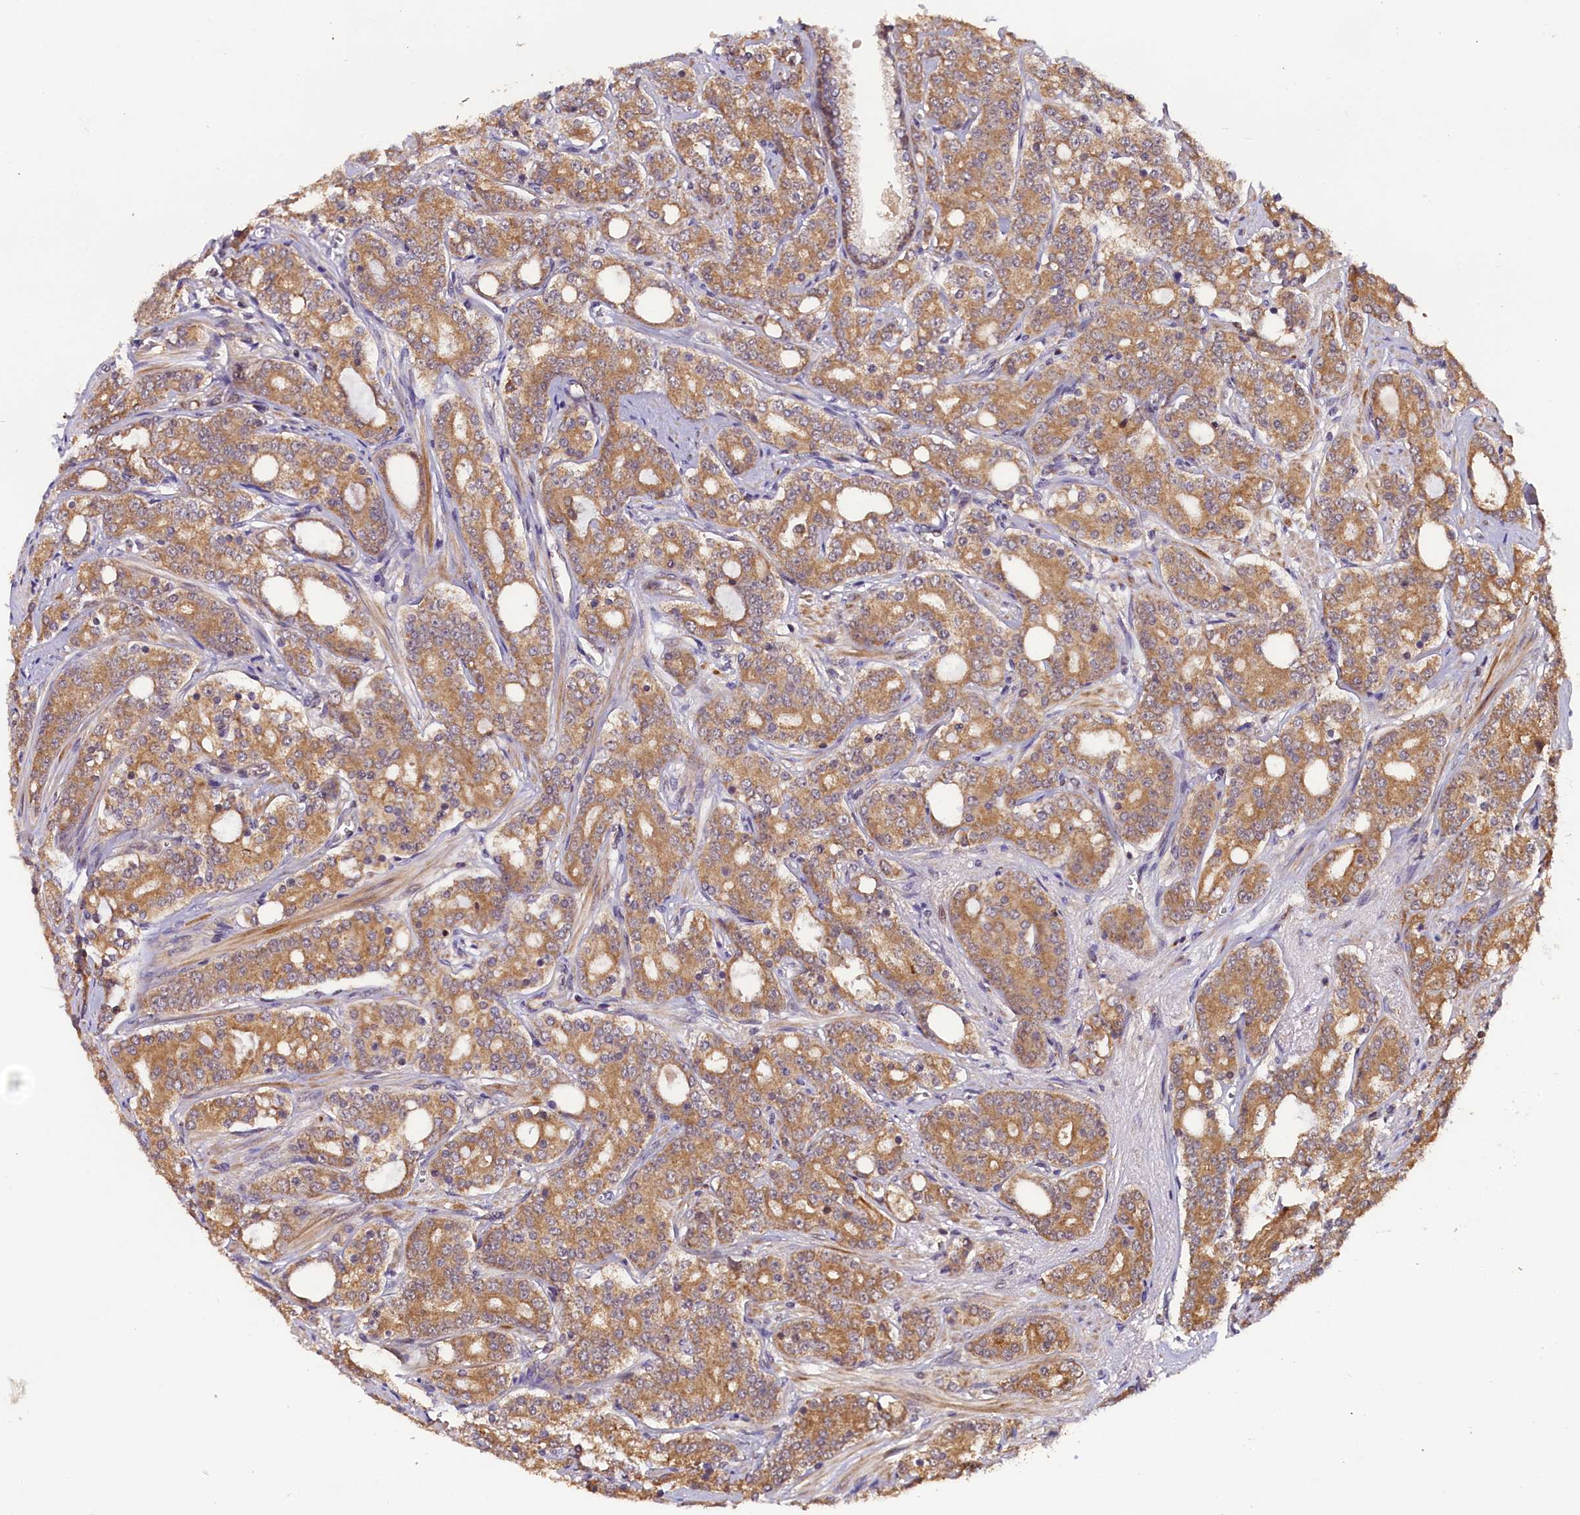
{"staining": {"intensity": "moderate", "quantity": ">75%", "location": "cytoplasmic/membranous"}, "tissue": "prostate cancer", "cell_type": "Tumor cells", "image_type": "cancer", "snomed": [{"axis": "morphology", "description": "Adenocarcinoma, High grade"}, {"axis": "topography", "description": "Prostate"}], "caption": "High-magnification brightfield microscopy of prostate cancer (adenocarcinoma (high-grade)) stained with DAB (3,3'-diaminobenzidine) (brown) and counterstained with hematoxylin (blue). tumor cells exhibit moderate cytoplasmic/membranous staining is appreciated in approximately>75% of cells.", "gene": "DOHH", "patient": {"sex": "male", "age": 62}}